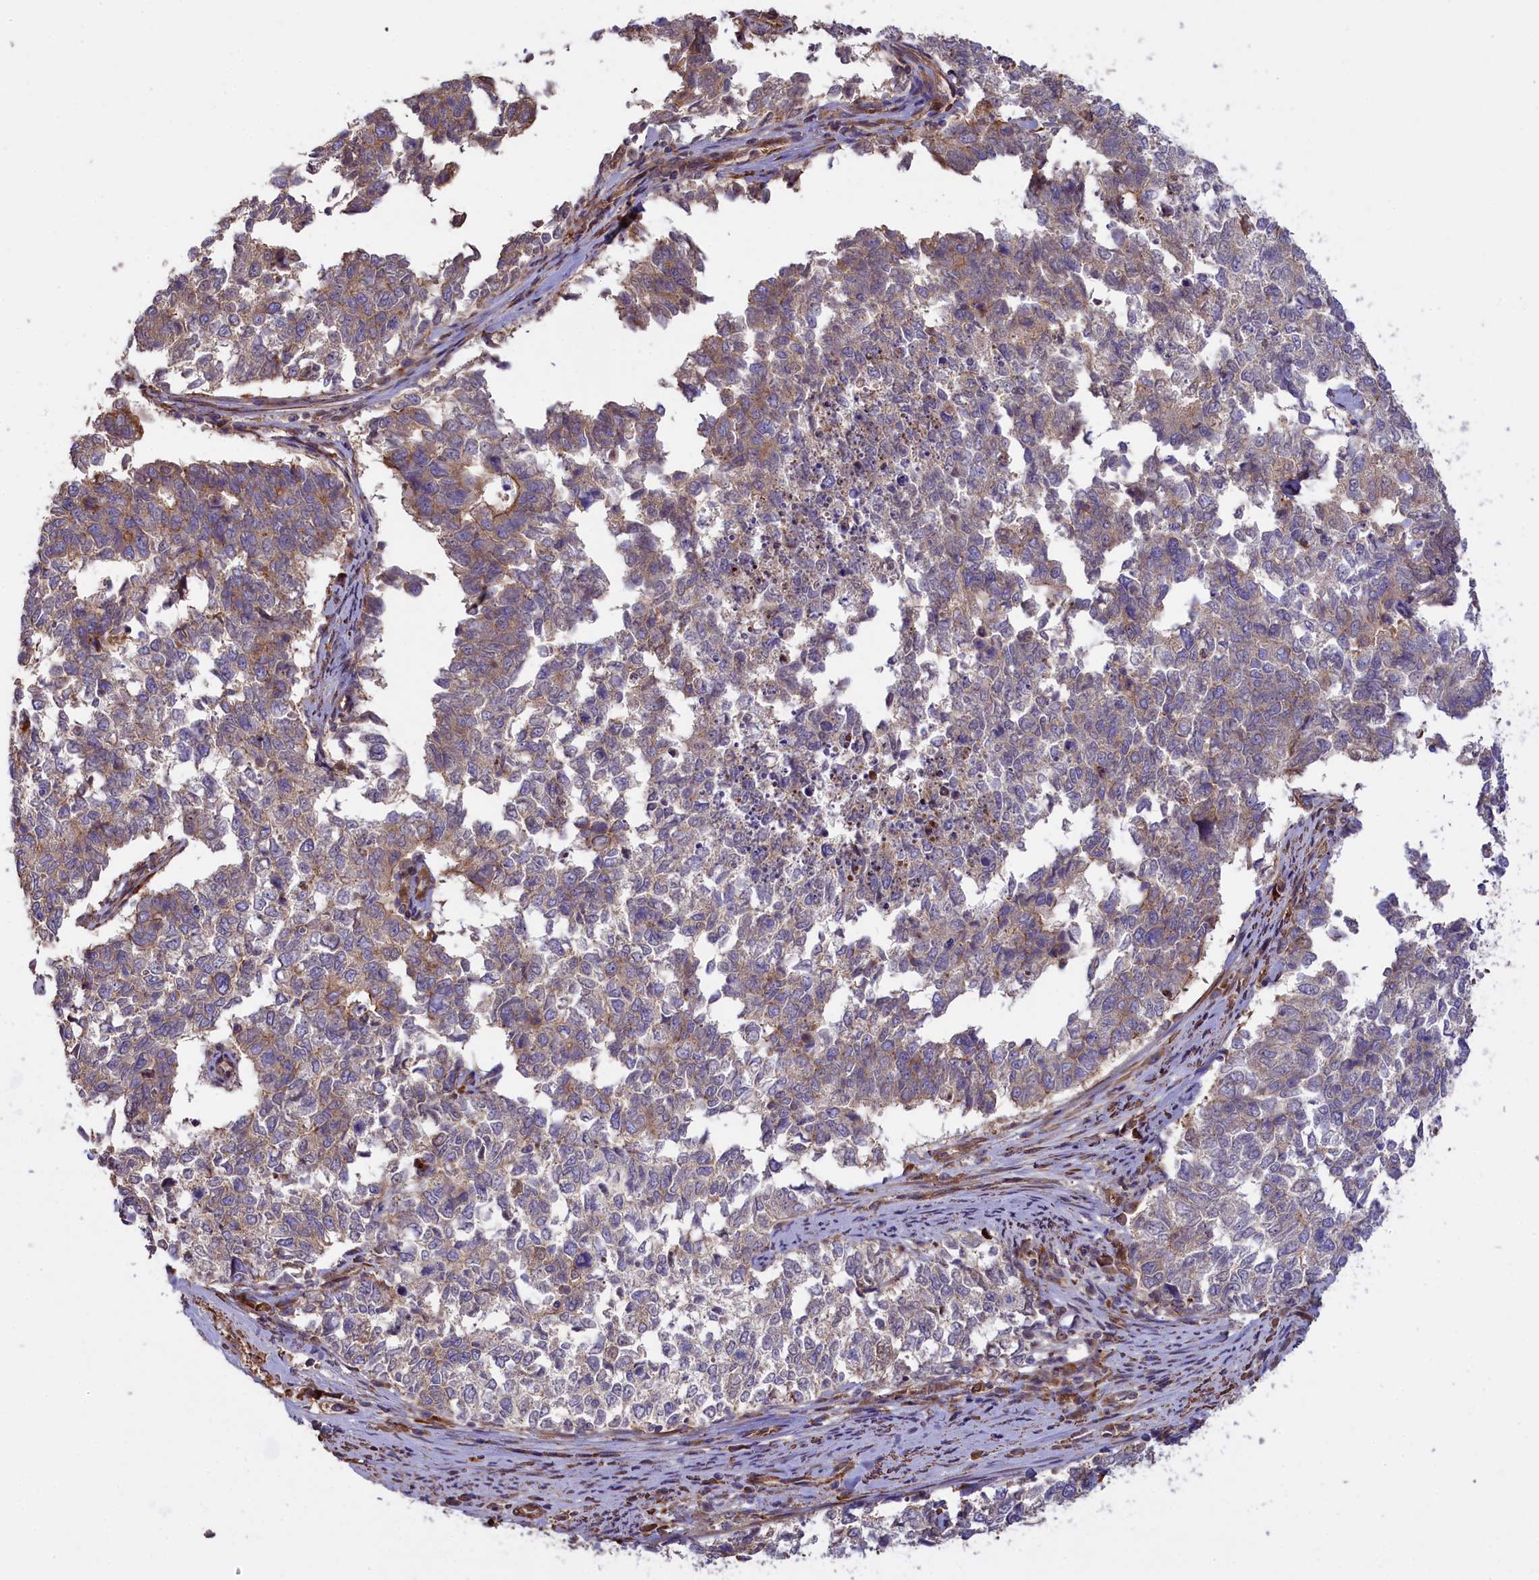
{"staining": {"intensity": "weak", "quantity": "<25%", "location": "cytoplasmic/membranous"}, "tissue": "cervical cancer", "cell_type": "Tumor cells", "image_type": "cancer", "snomed": [{"axis": "morphology", "description": "Squamous cell carcinoma, NOS"}, {"axis": "topography", "description": "Cervix"}], "caption": "Immunohistochemical staining of squamous cell carcinoma (cervical) demonstrates no significant expression in tumor cells.", "gene": "FUZ", "patient": {"sex": "female", "age": 63}}